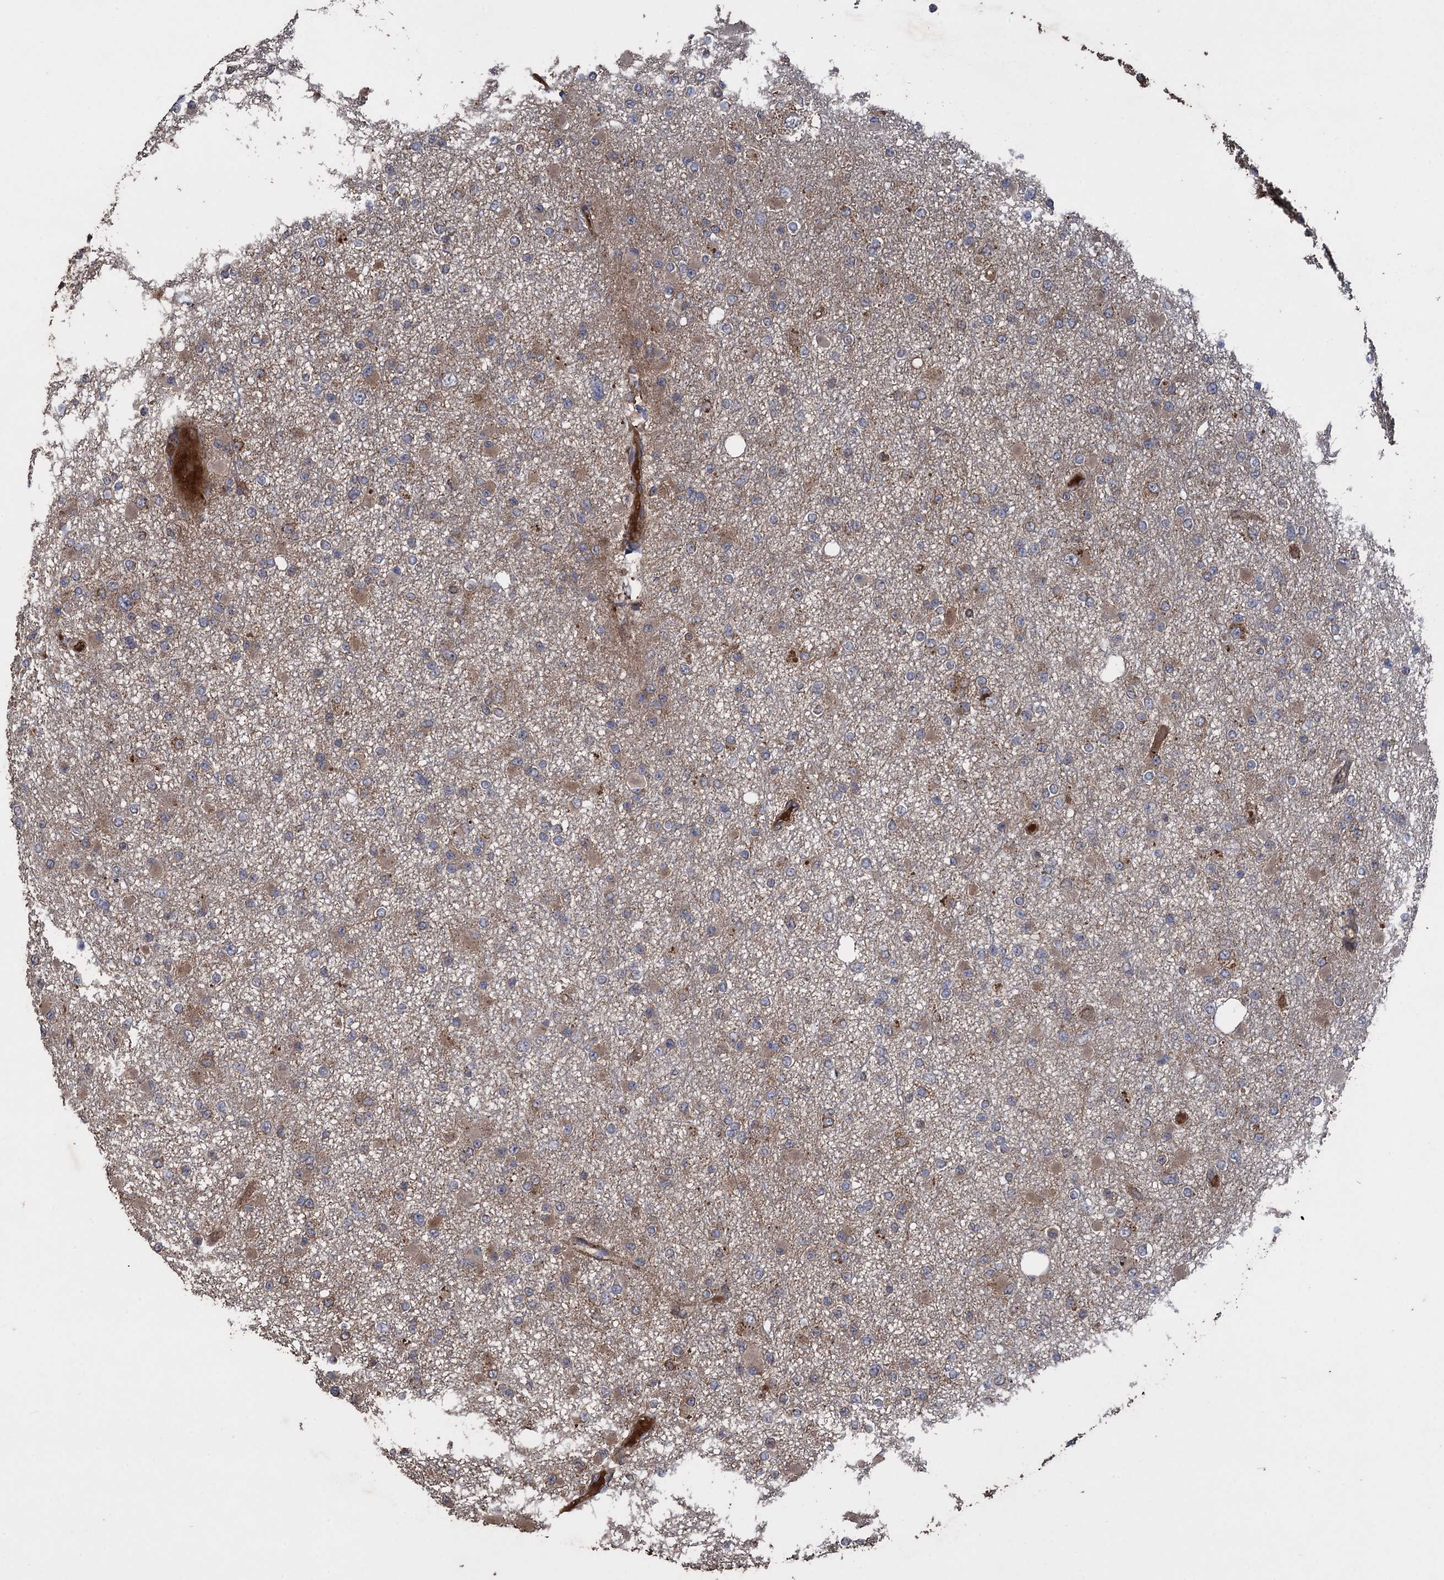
{"staining": {"intensity": "weak", "quantity": "25%-75%", "location": "cytoplasmic/membranous"}, "tissue": "glioma", "cell_type": "Tumor cells", "image_type": "cancer", "snomed": [{"axis": "morphology", "description": "Glioma, malignant, Low grade"}, {"axis": "topography", "description": "Brain"}], "caption": "Immunohistochemical staining of human glioma reveals low levels of weak cytoplasmic/membranous protein staining in about 25%-75% of tumor cells.", "gene": "TXNDC11", "patient": {"sex": "female", "age": 22}}